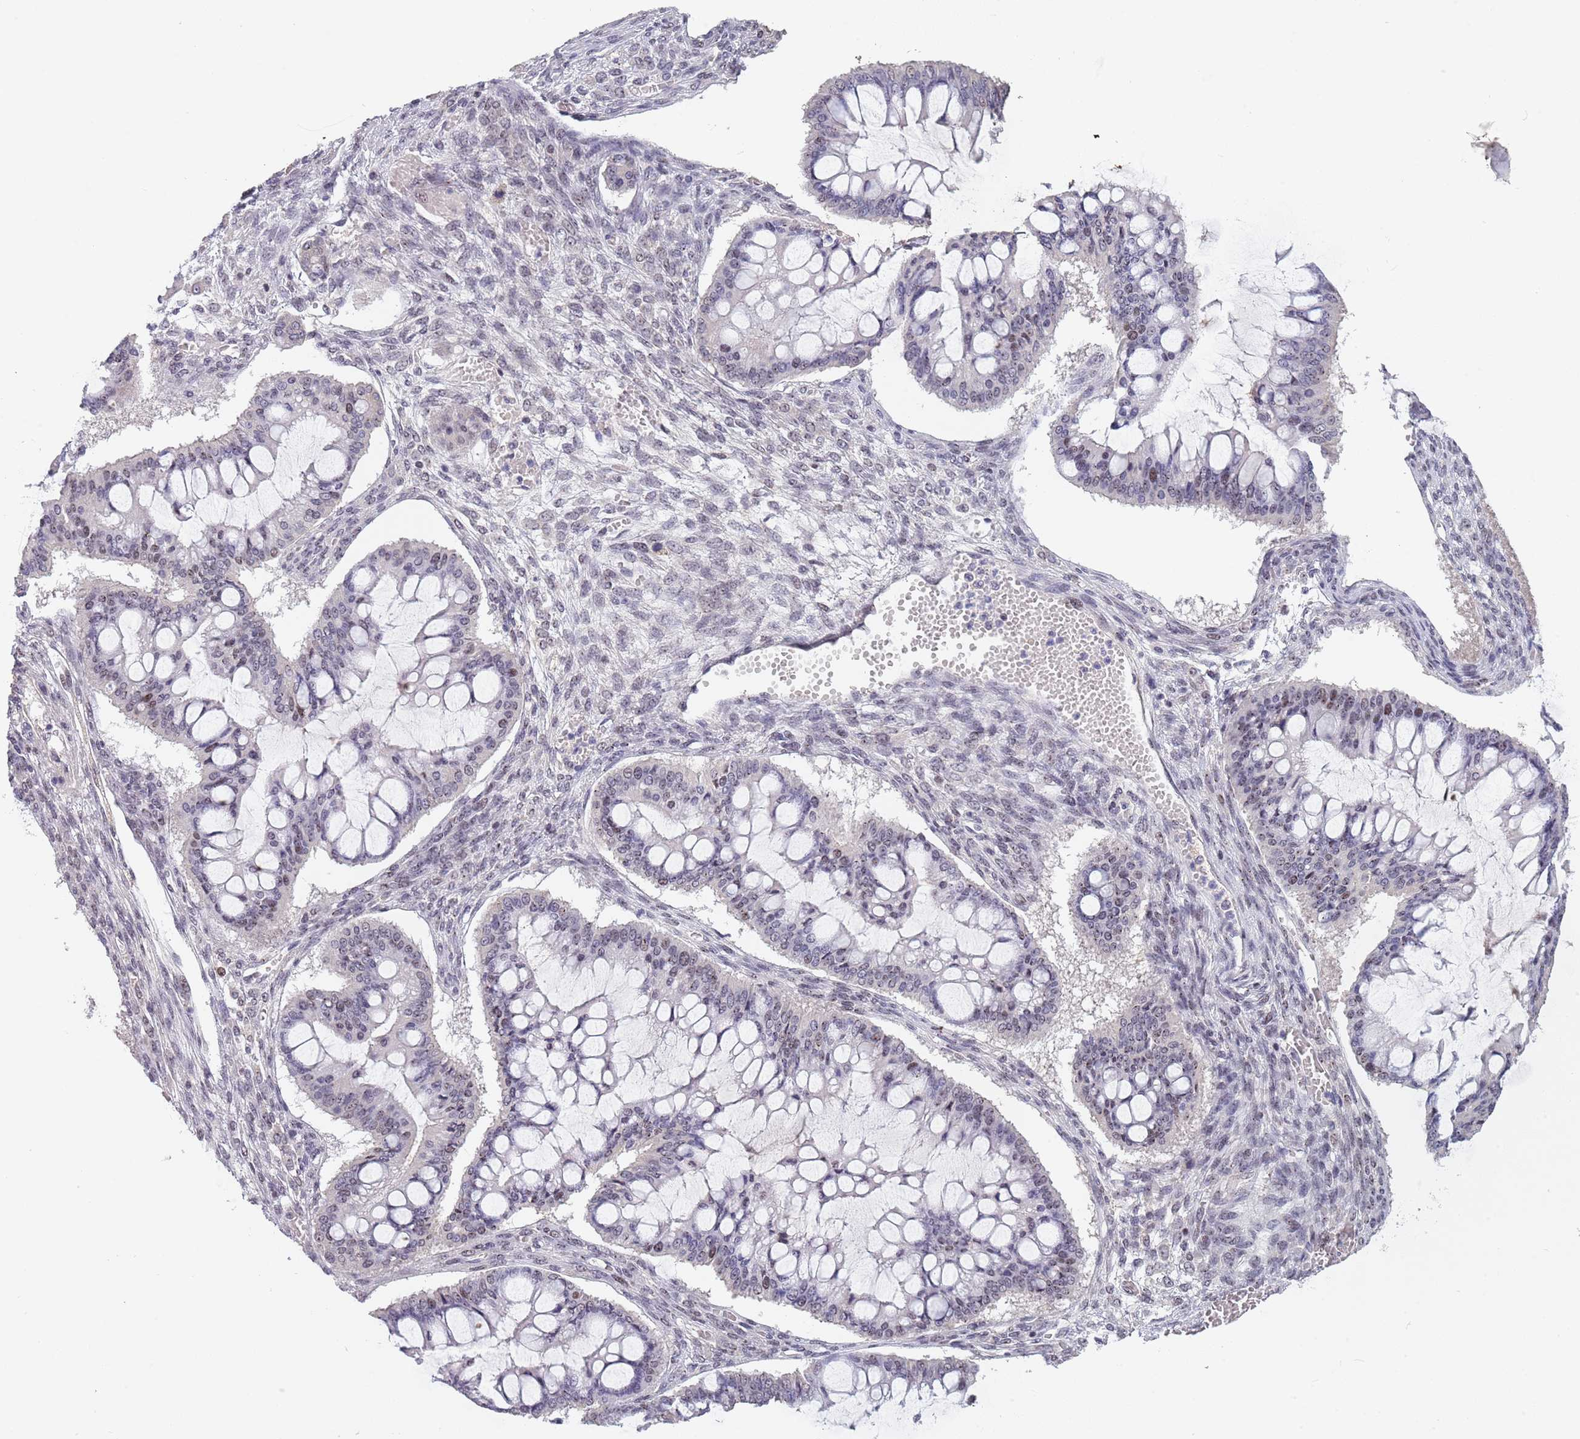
{"staining": {"intensity": "moderate", "quantity": "25%-75%", "location": "nuclear"}, "tissue": "ovarian cancer", "cell_type": "Tumor cells", "image_type": "cancer", "snomed": [{"axis": "morphology", "description": "Cystadenocarcinoma, mucinous, NOS"}, {"axis": "topography", "description": "Ovary"}], "caption": "Immunohistochemistry photomicrograph of neoplastic tissue: human ovarian cancer (mucinous cystadenocarcinoma) stained using immunohistochemistry exhibits medium levels of moderate protein expression localized specifically in the nuclear of tumor cells, appearing as a nuclear brown color.", "gene": "CIZ1", "patient": {"sex": "female", "age": 73}}